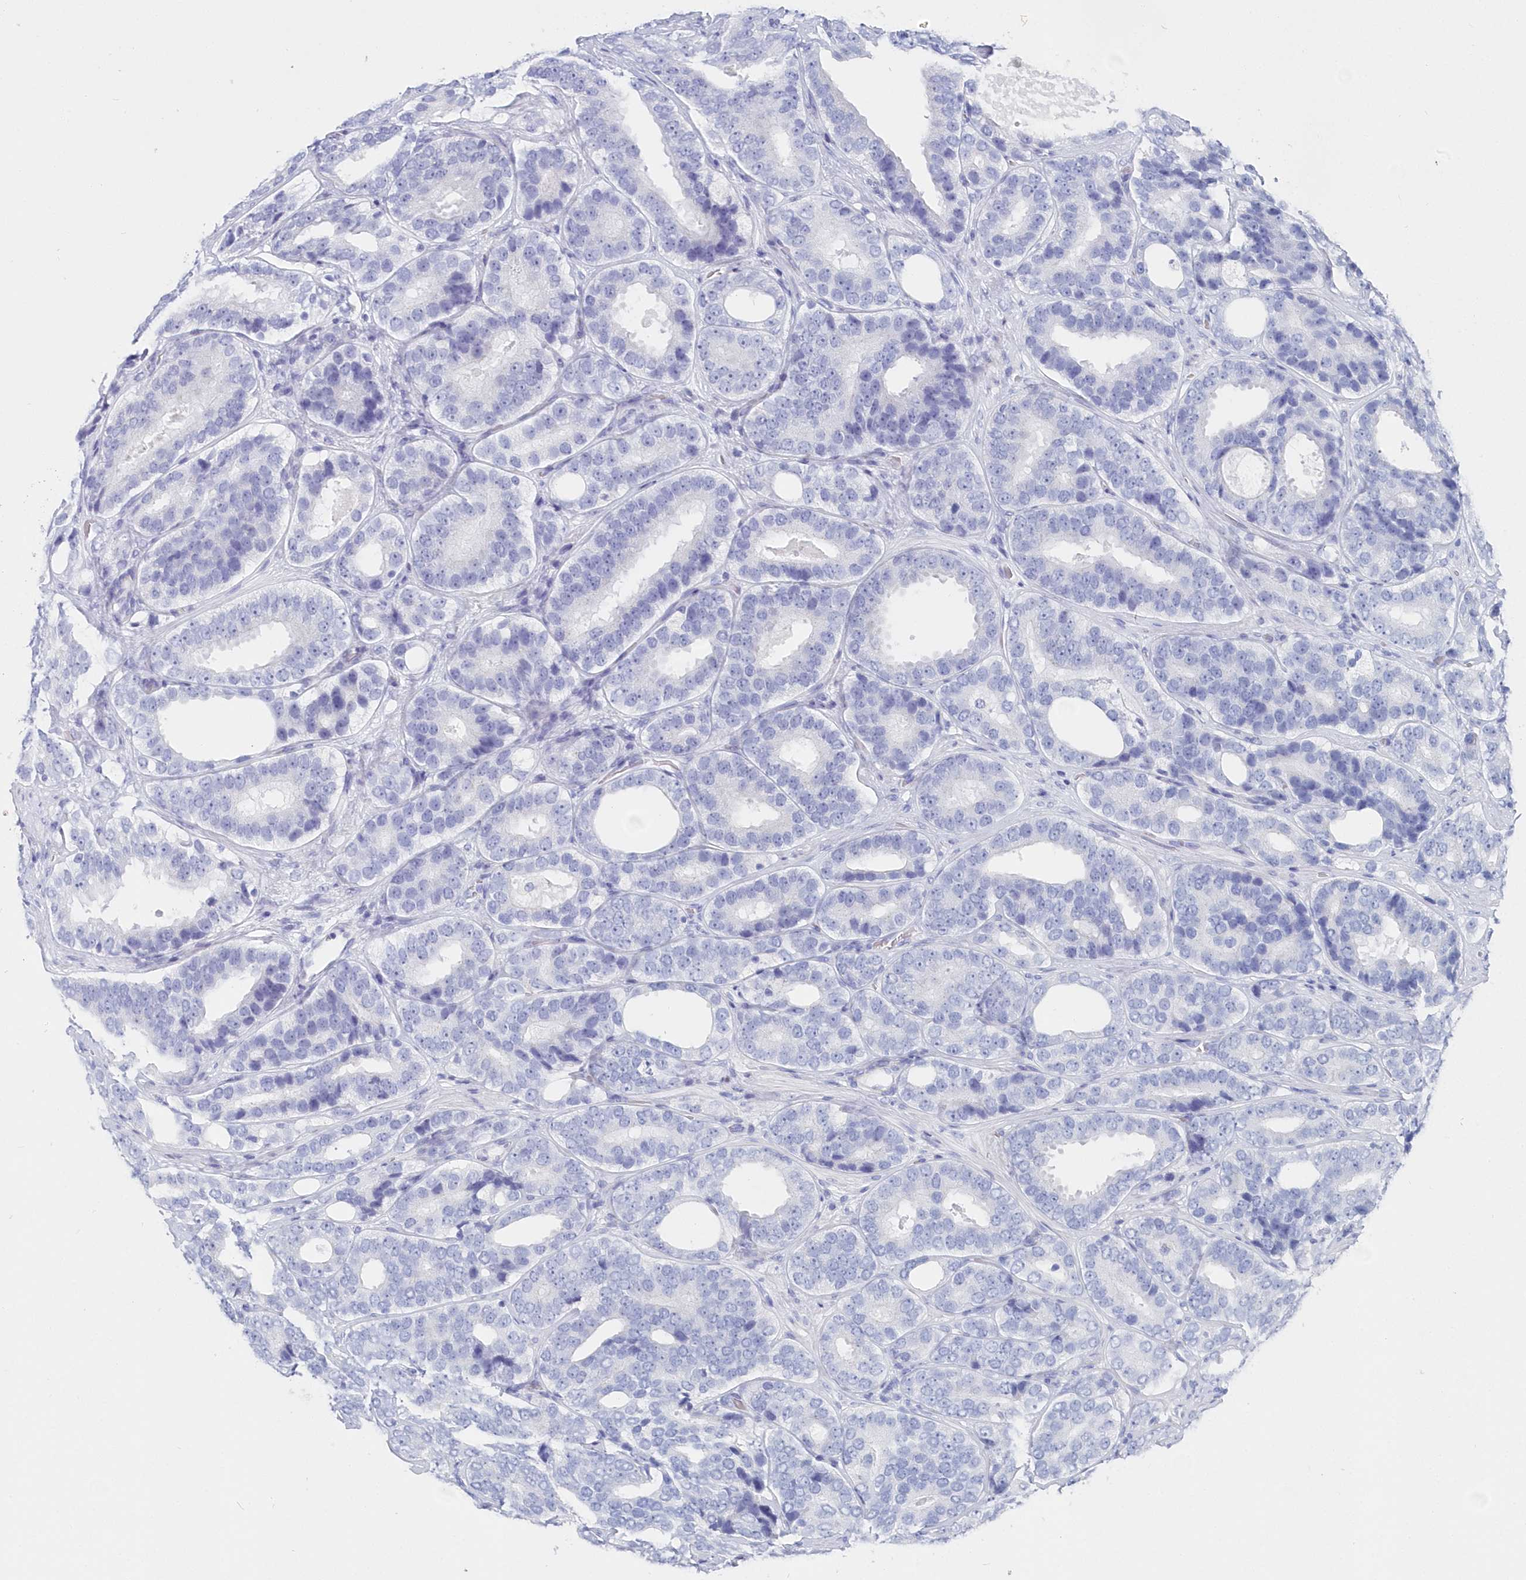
{"staining": {"intensity": "negative", "quantity": "none", "location": "none"}, "tissue": "prostate cancer", "cell_type": "Tumor cells", "image_type": "cancer", "snomed": [{"axis": "morphology", "description": "Adenocarcinoma, High grade"}, {"axis": "topography", "description": "Prostate"}], "caption": "The image exhibits no significant positivity in tumor cells of prostate cancer (adenocarcinoma (high-grade)).", "gene": "CSNK1G2", "patient": {"sex": "male", "age": 56}}